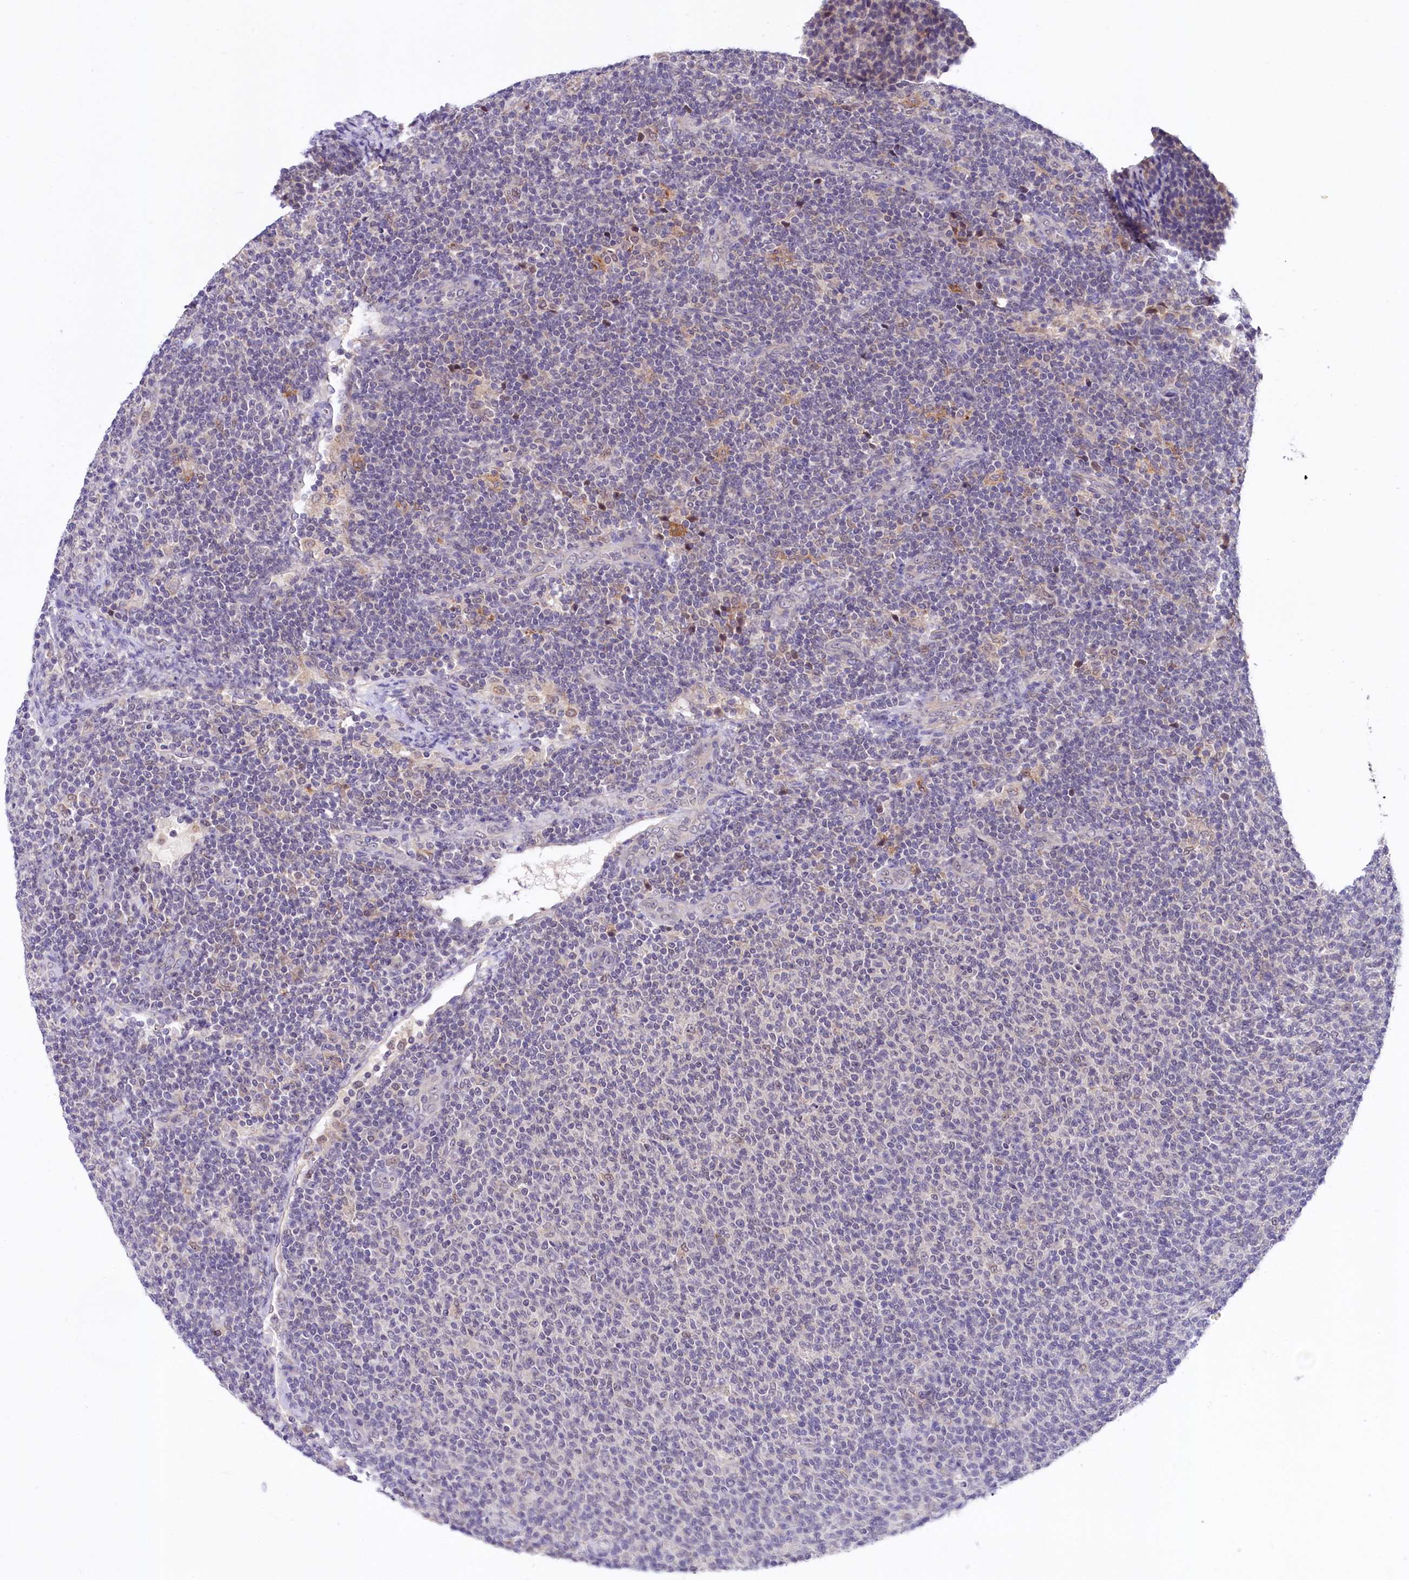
{"staining": {"intensity": "negative", "quantity": "none", "location": "none"}, "tissue": "lymphoma", "cell_type": "Tumor cells", "image_type": "cancer", "snomed": [{"axis": "morphology", "description": "Malignant lymphoma, non-Hodgkin's type, Low grade"}, {"axis": "topography", "description": "Lymph node"}], "caption": "Micrograph shows no protein positivity in tumor cells of lymphoma tissue.", "gene": "UBE3A", "patient": {"sex": "male", "age": 66}}